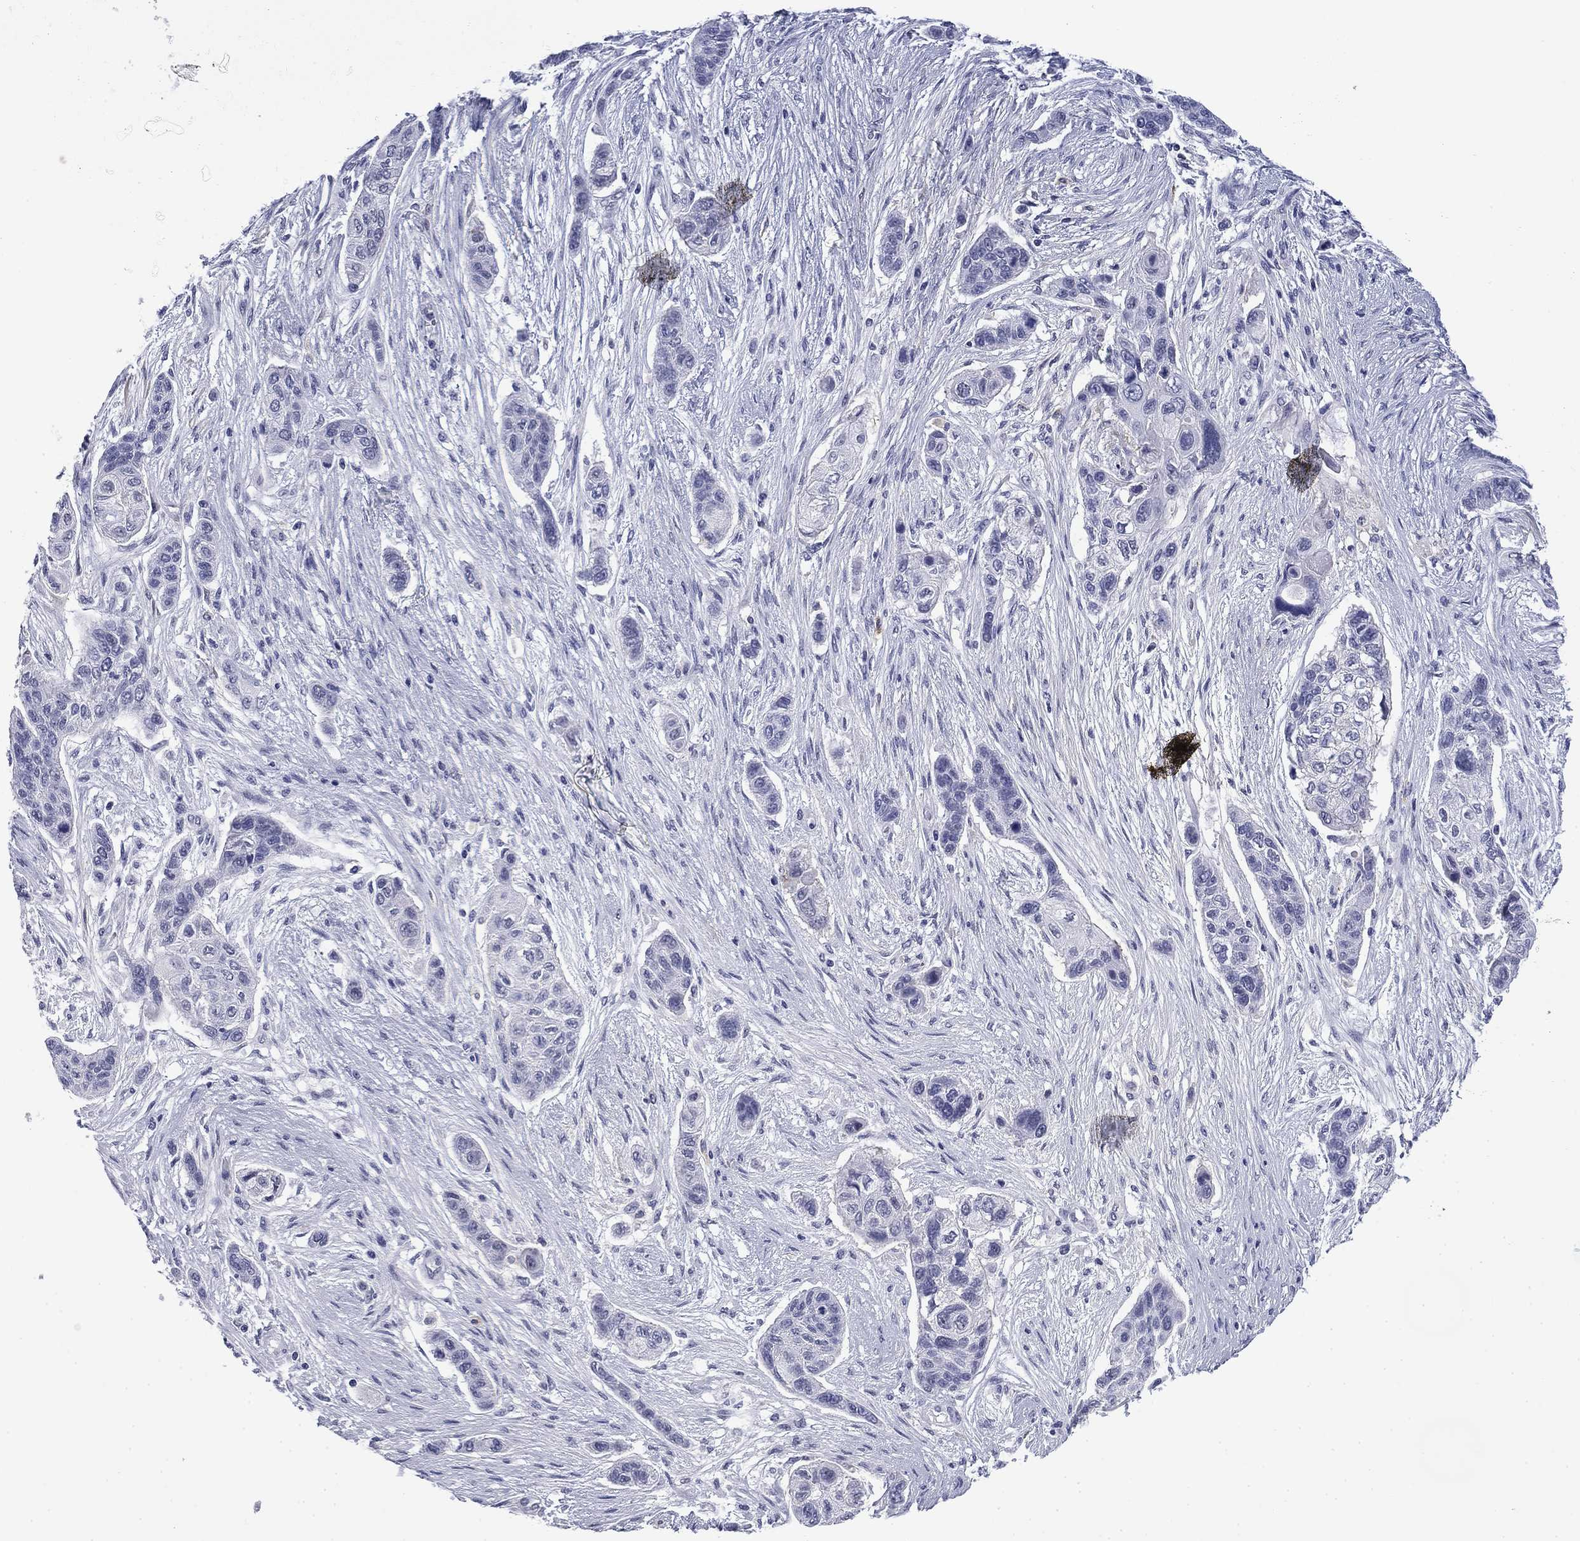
{"staining": {"intensity": "negative", "quantity": "none", "location": "none"}, "tissue": "lung cancer", "cell_type": "Tumor cells", "image_type": "cancer", "snomed": [{"axis": "morphology", "description": "Squamous cell carcinoma, NOS"}, {"axis": "topography", "description": "Lung"}], "caption": "DAB immunohistochemical staining of lung squamous cell carcinoma exhibits no significant staining in tumor cells. (DAB immunohistochemistry visualized using brightfield microscopy, high magnification).", "gene": "BCL2L14", "patient": {"sex": "male", "age": 69}}